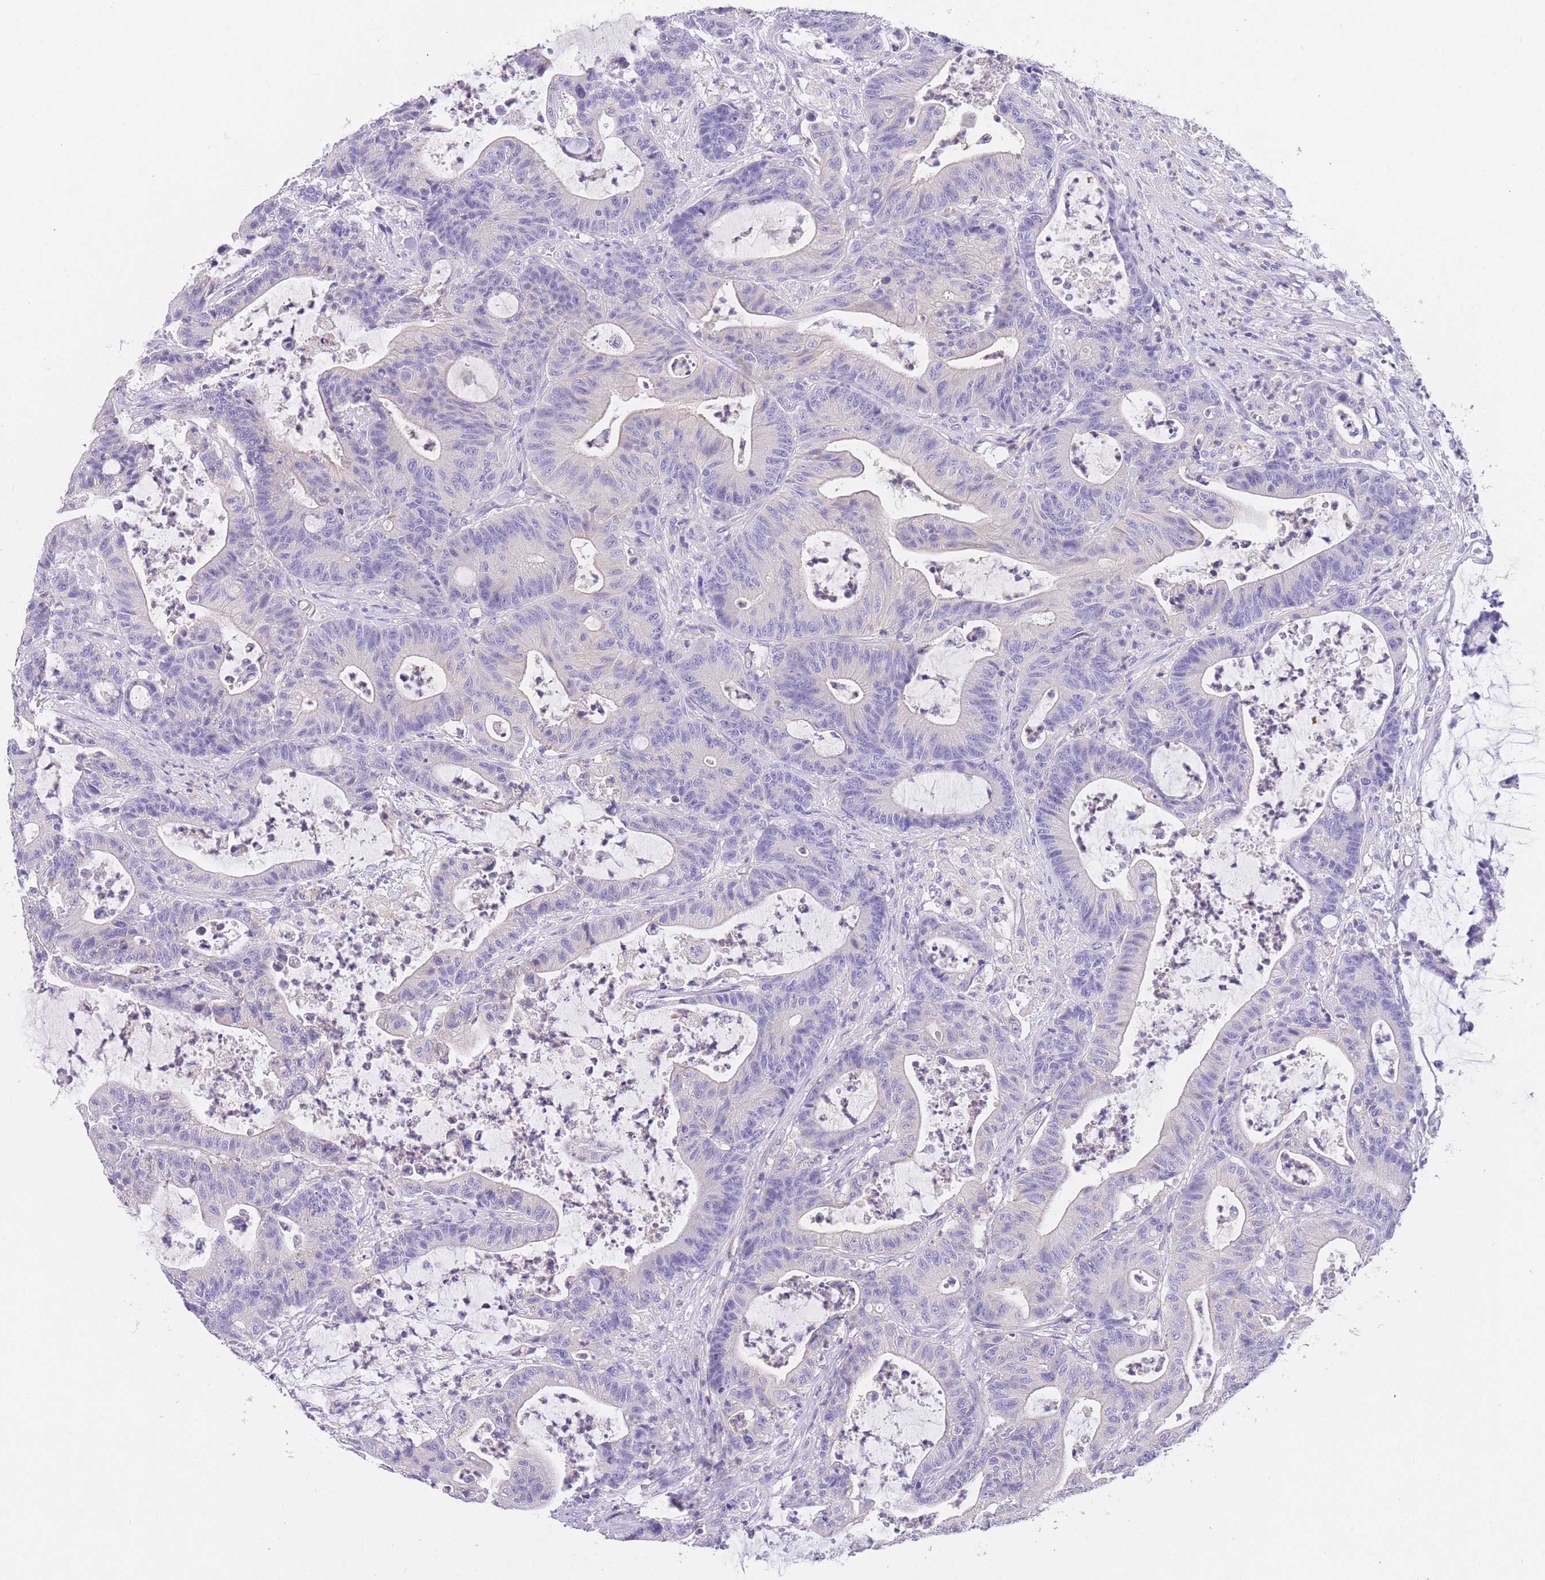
{"staining": {"intensity": "negative", "quantity": "none", "location": "none"}, "tissue": "colorectal cancer", "cell_type": "Tumor cells", "image_type": "cancer", "snomed": [{"axis": "morphology", "description": "Adenocarcinoma, NOS"}, {"axis": "topography", "description": "Colon"}], "caption": "Tumor cells show no significant protein expression in colorectal cancer.", "gene": "EPN2", "patient": {"sex": "female", "age": 84}}